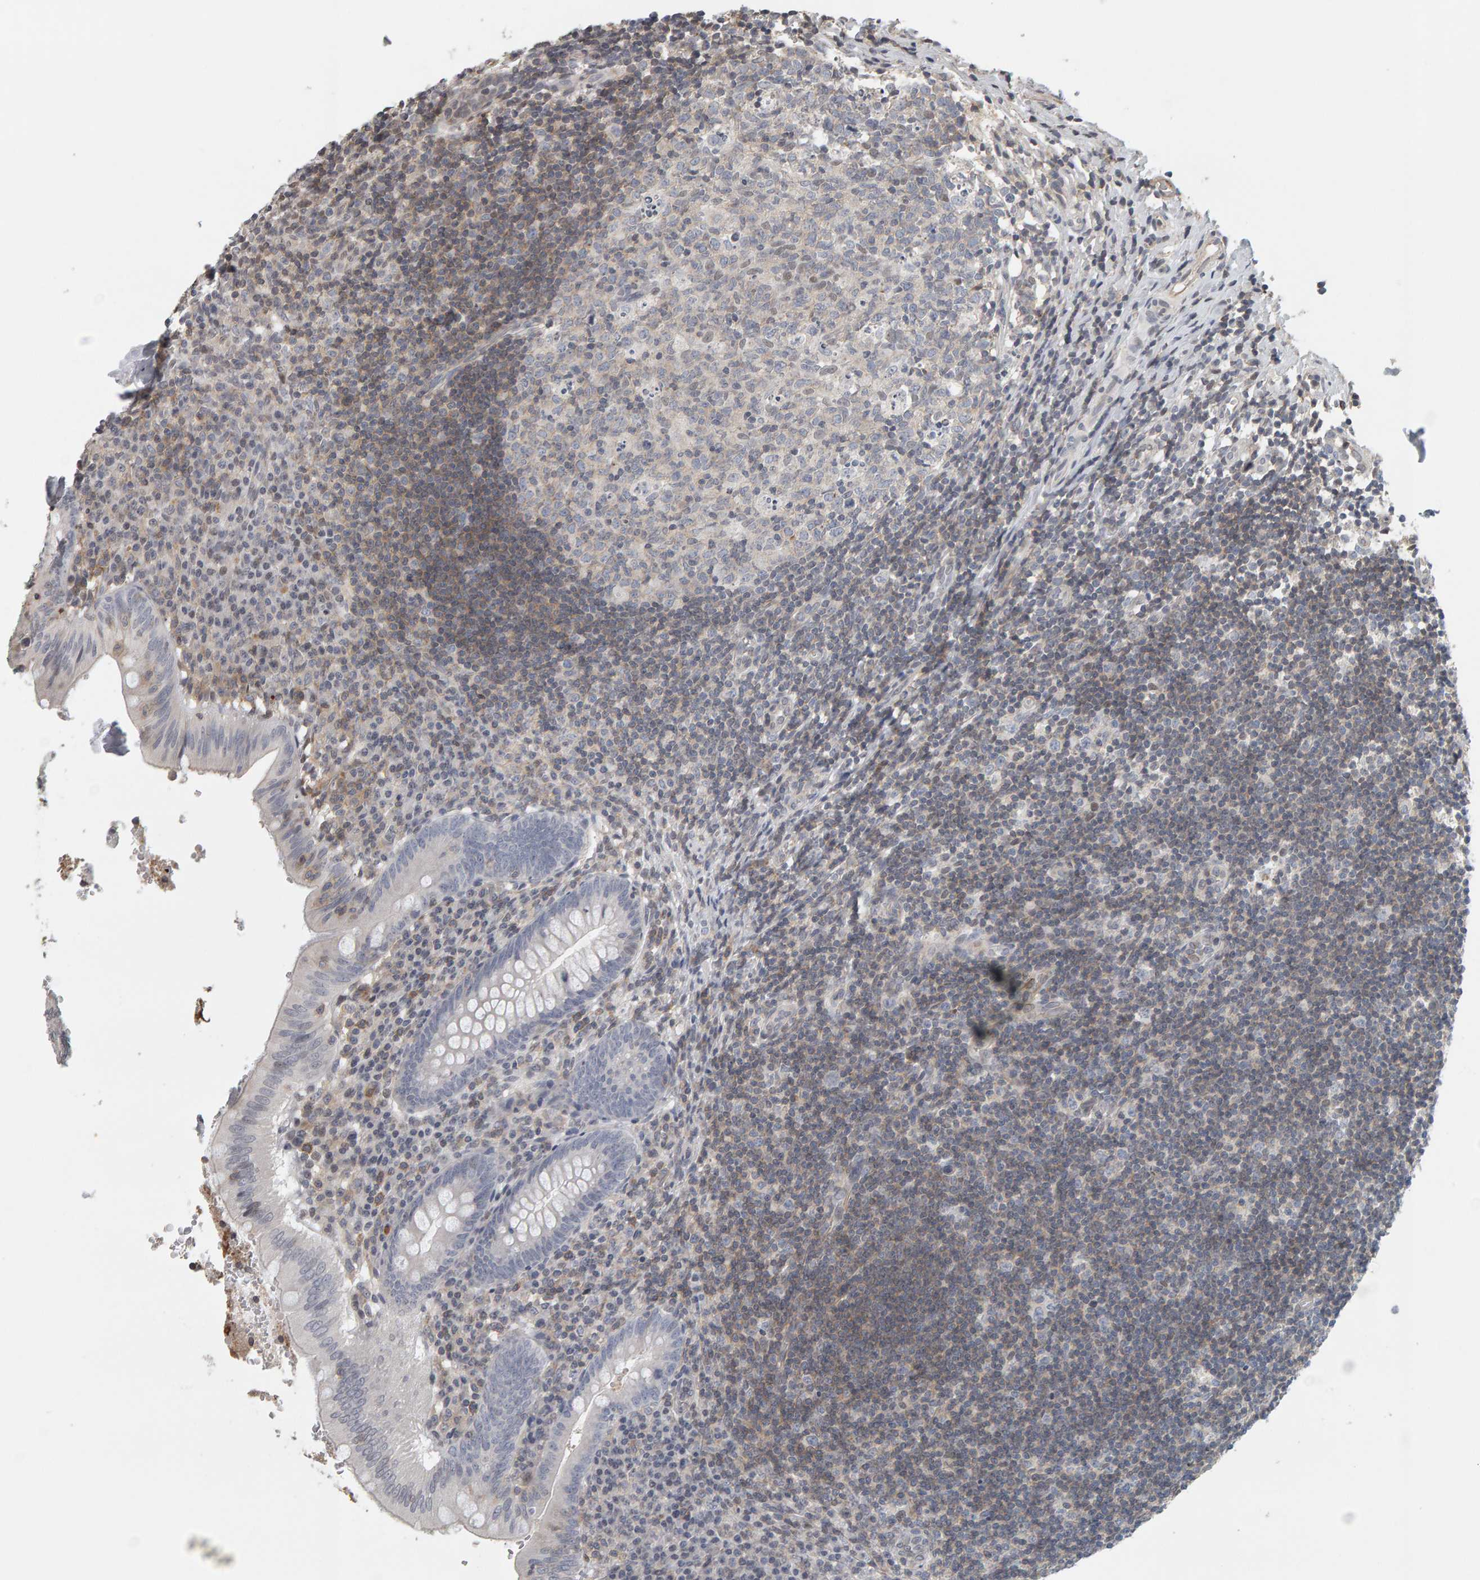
{"staining": {"intensity": "negative", "quantity": "none", "location": "none"}, "tissue": "appendix", "cell_type": "Glandular cells", "image_type": "normal", "snomed": [{"axis": "morphology", "description": "Normal tissue, NOS"}, {"axis": "topography", "description": "Appendix"}], "caption": "Immunohistochemistry photomicrograph of benign appendix stained for a protein (brown), which shows no expression in glandular cells. Brightfield microscopy of immunohistochemistry (IHC) stained with DAB (brown) and hematoxylin (blue), captured at high magnification.", "gene": "TEFM", "patient": {"sex": "male", "age": 8}}